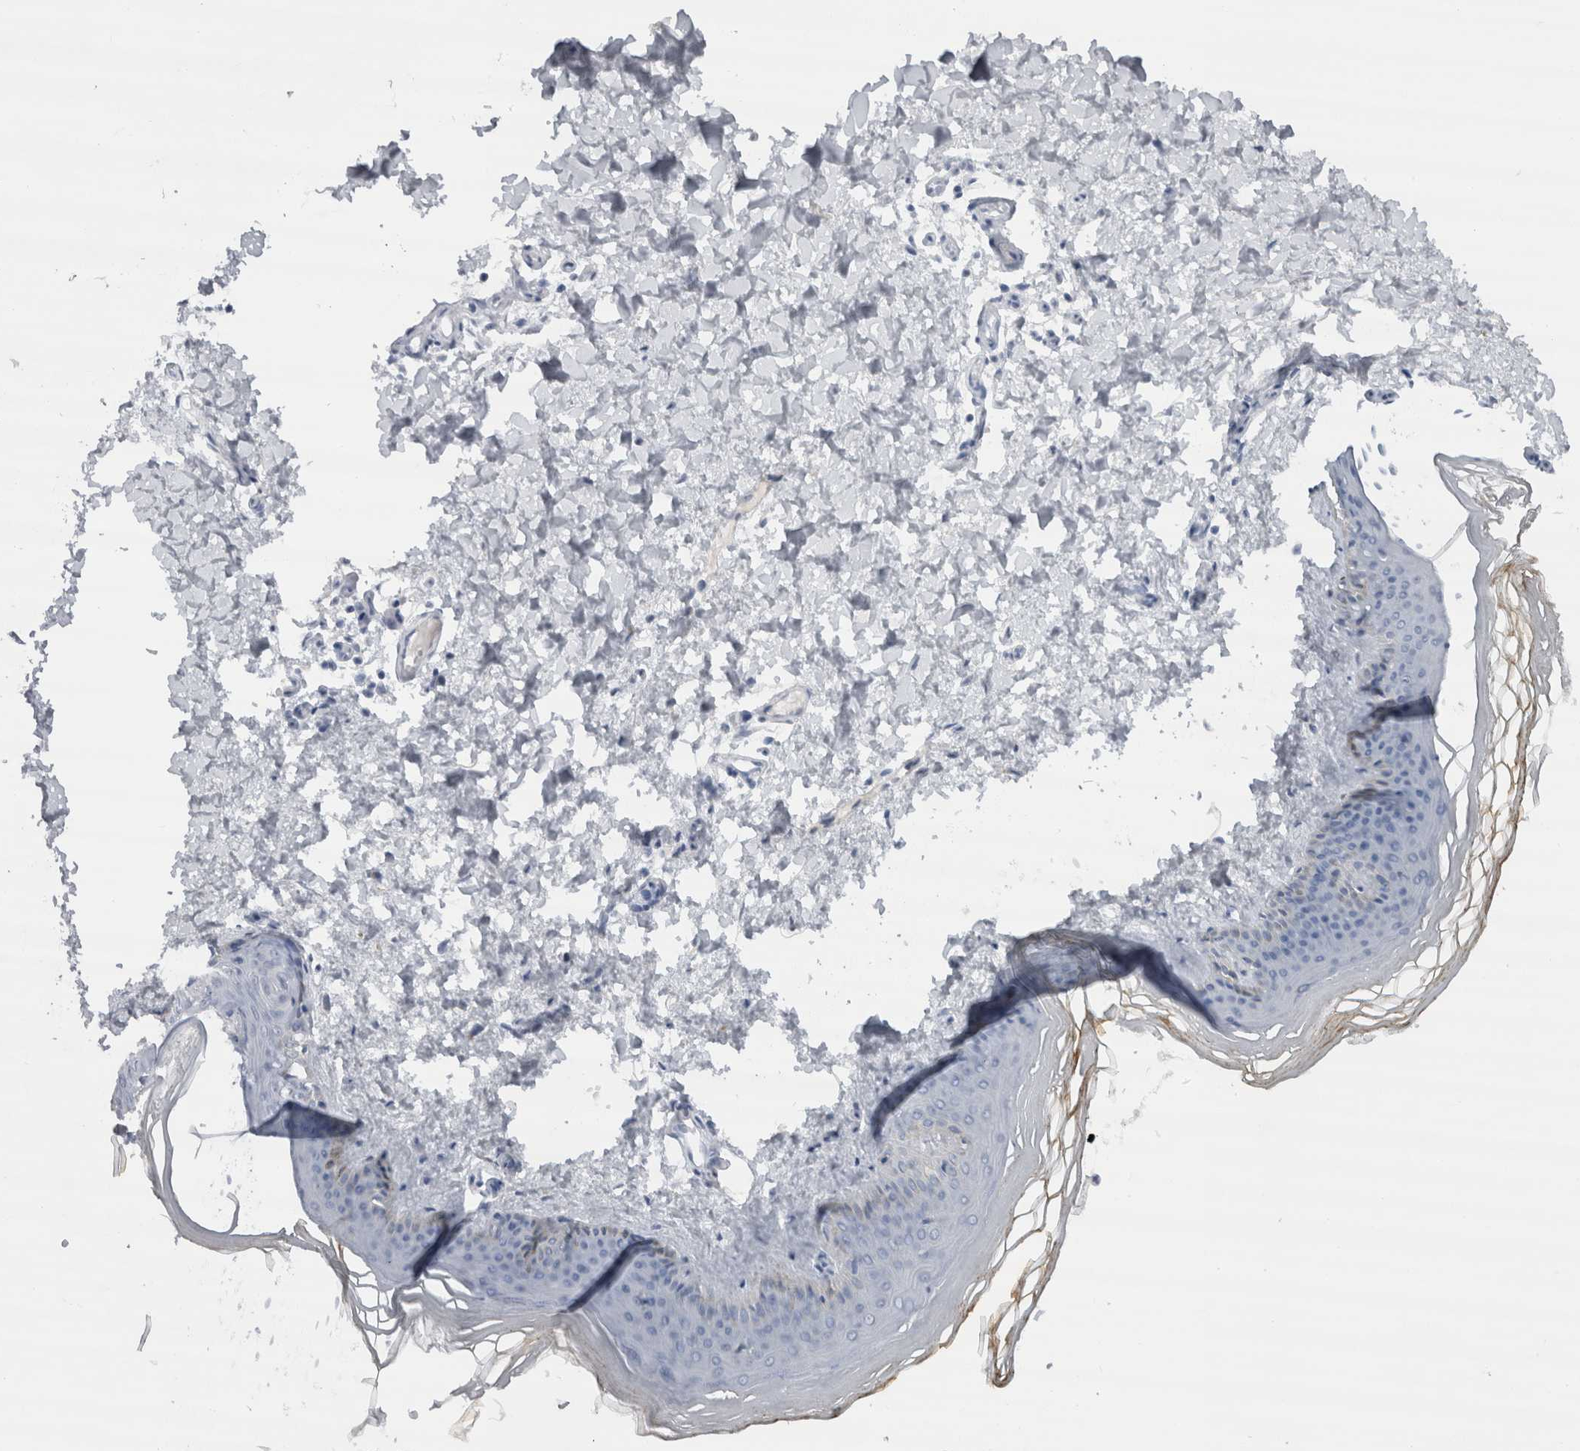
{"staining": {"intensity": "negative", "quantity": "none", "location": "none"}, "tissue": "skin", "cell_type": "Fibroblasts", "image_type": "normal", "snomed": [{"axis": "morphology", "description": "Normal tissue, NOS"}, {"axis": "topography", "description": "Skin"}], "caption": "Human skin stained for a protein using IHC displays no expression in fibroblasts.", "gene": "CDH17", "patient": {"sex": "female", "age": 27}}